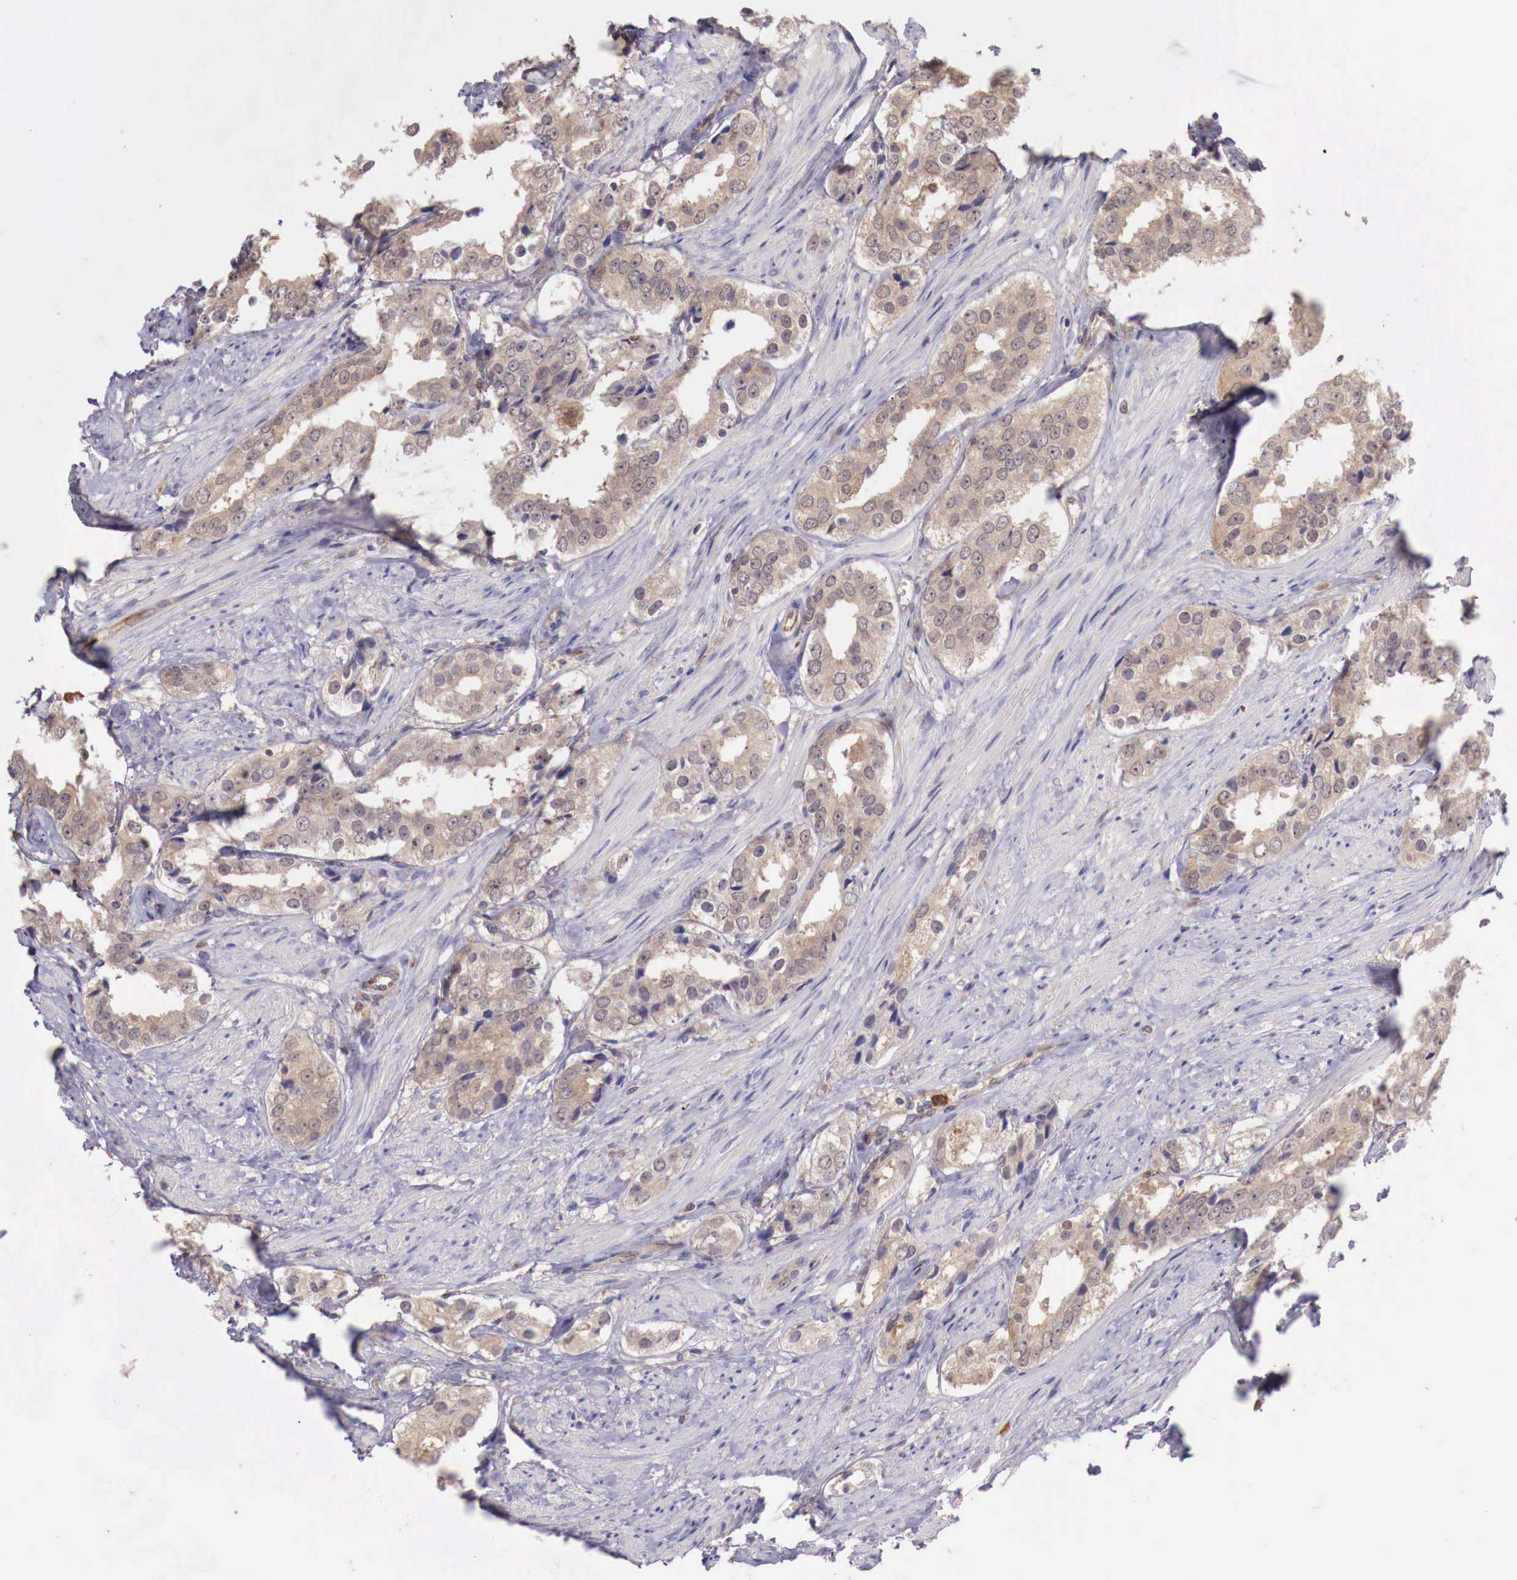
{"staining": {"intensity": "weak", "quantity": ">75%", "location": "cytoplasmic/membranous"}, "tissue": "prostate cancer", "cell_type": "Tumor cells", "image_type": "cancer", "snomed": [{"axis": "morphology", "description": "Adenocarcinoma, Medium grade"}, {"axis": "topography", "description": "Prostate"}], "caption": "Immunohistochemical staining of prostate cancer shows low levels of weak cytoplasmic/membranous protein expression in approximately >75% of tumor cells.", "gene": "GAB2", "patient": {"sex": "male", "age": 73}}